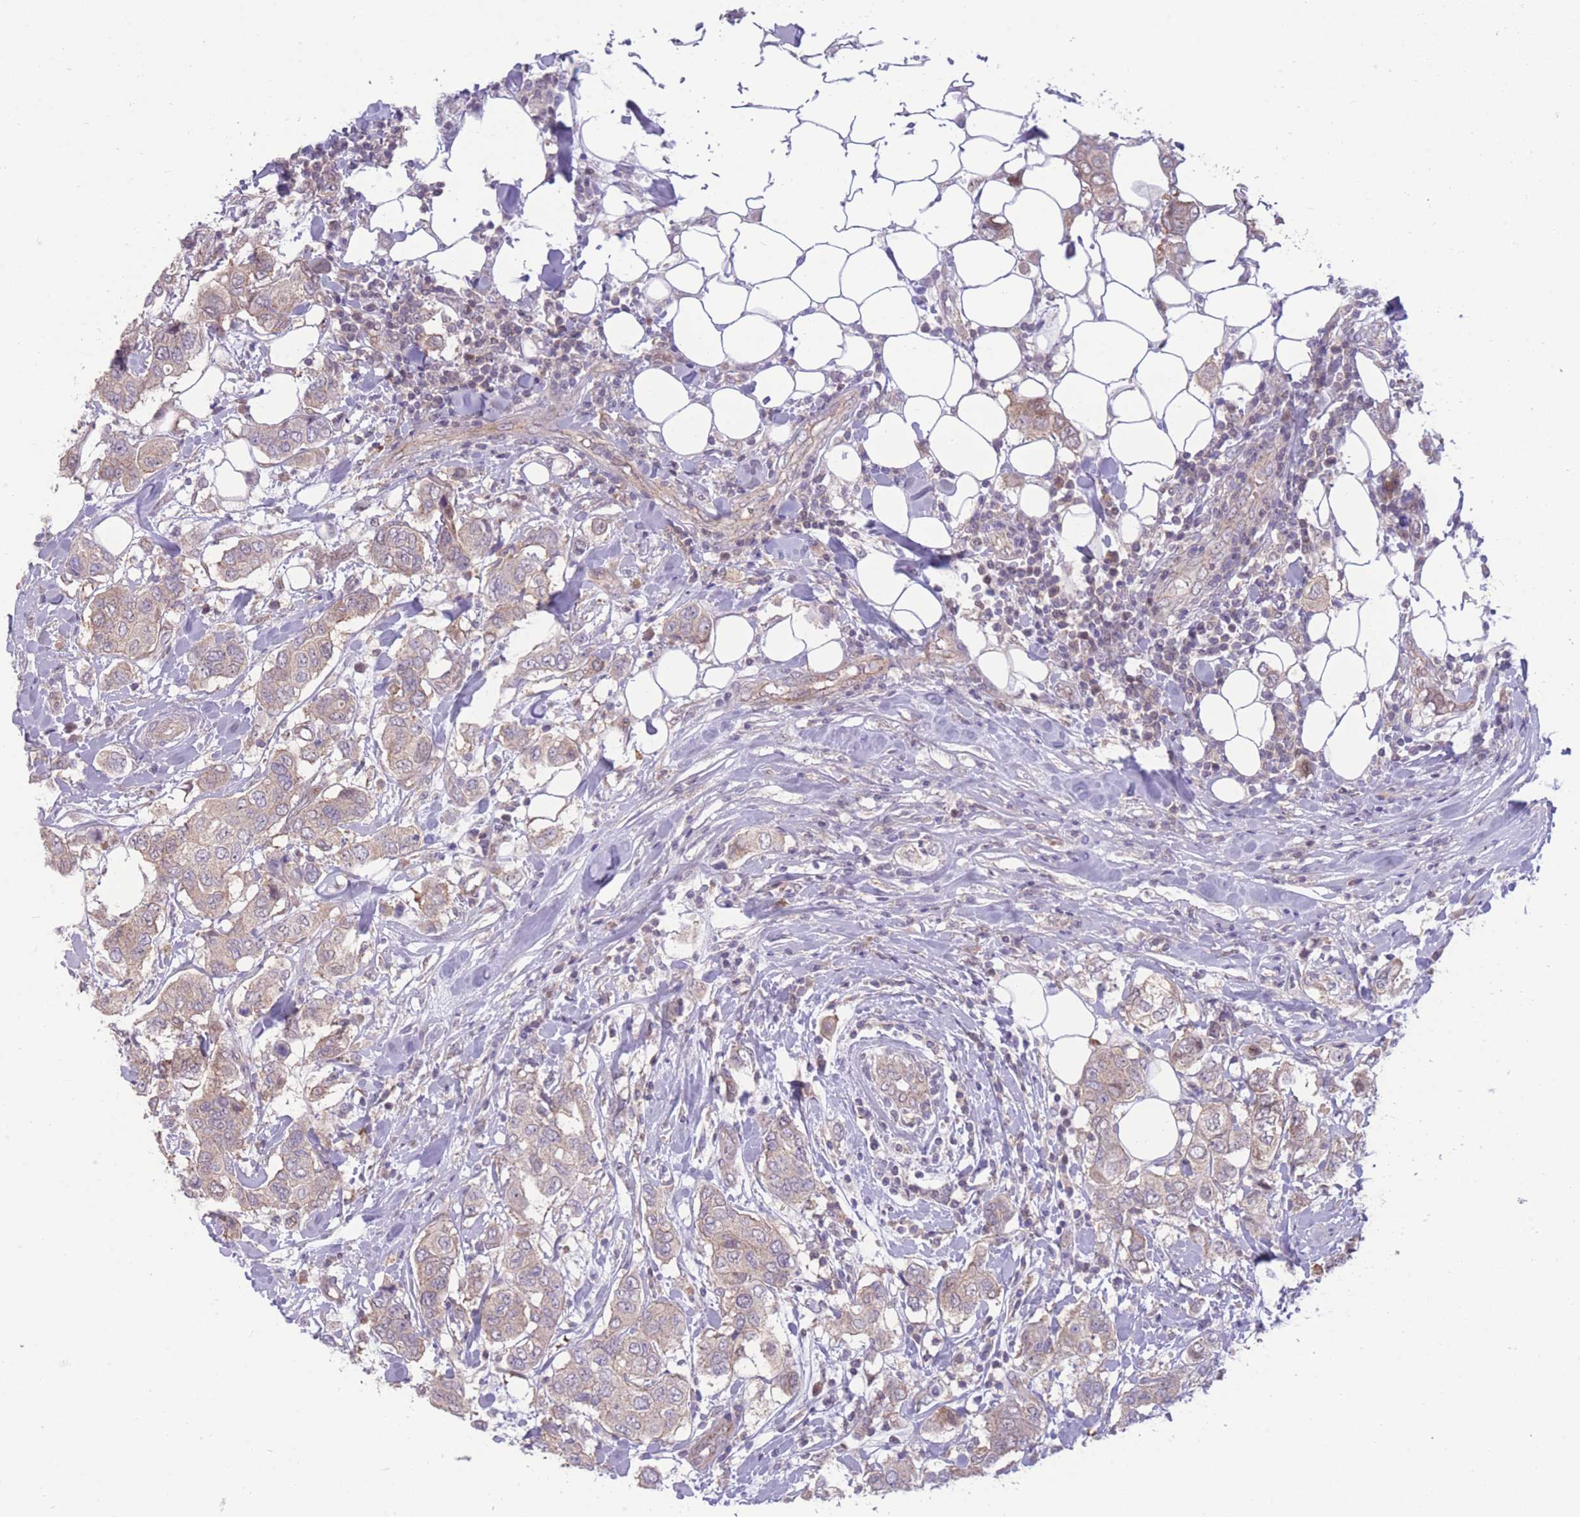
{"staining": {"intensity": "weak", "quantity": "25%-75%", "location": "cytoplasmic/membranous"}, "tissue": "breast cancer", "cell_type": "Tumor cells", "image_type": "cancer", "snomed": [{"axis": "morphology", "description": "Lobular carcinoma"}, {"axis": "topography", "description": "Breast"}], "caption": "Approximately 25%-75% of tumor cells in human breast lobular carcinoma display weak cytoplasmic/membranous protein positivity as visualized by brown immunohistochemical staining.", "gene": "RIC8A", "patient": {"sex": "female", "age": 51}}